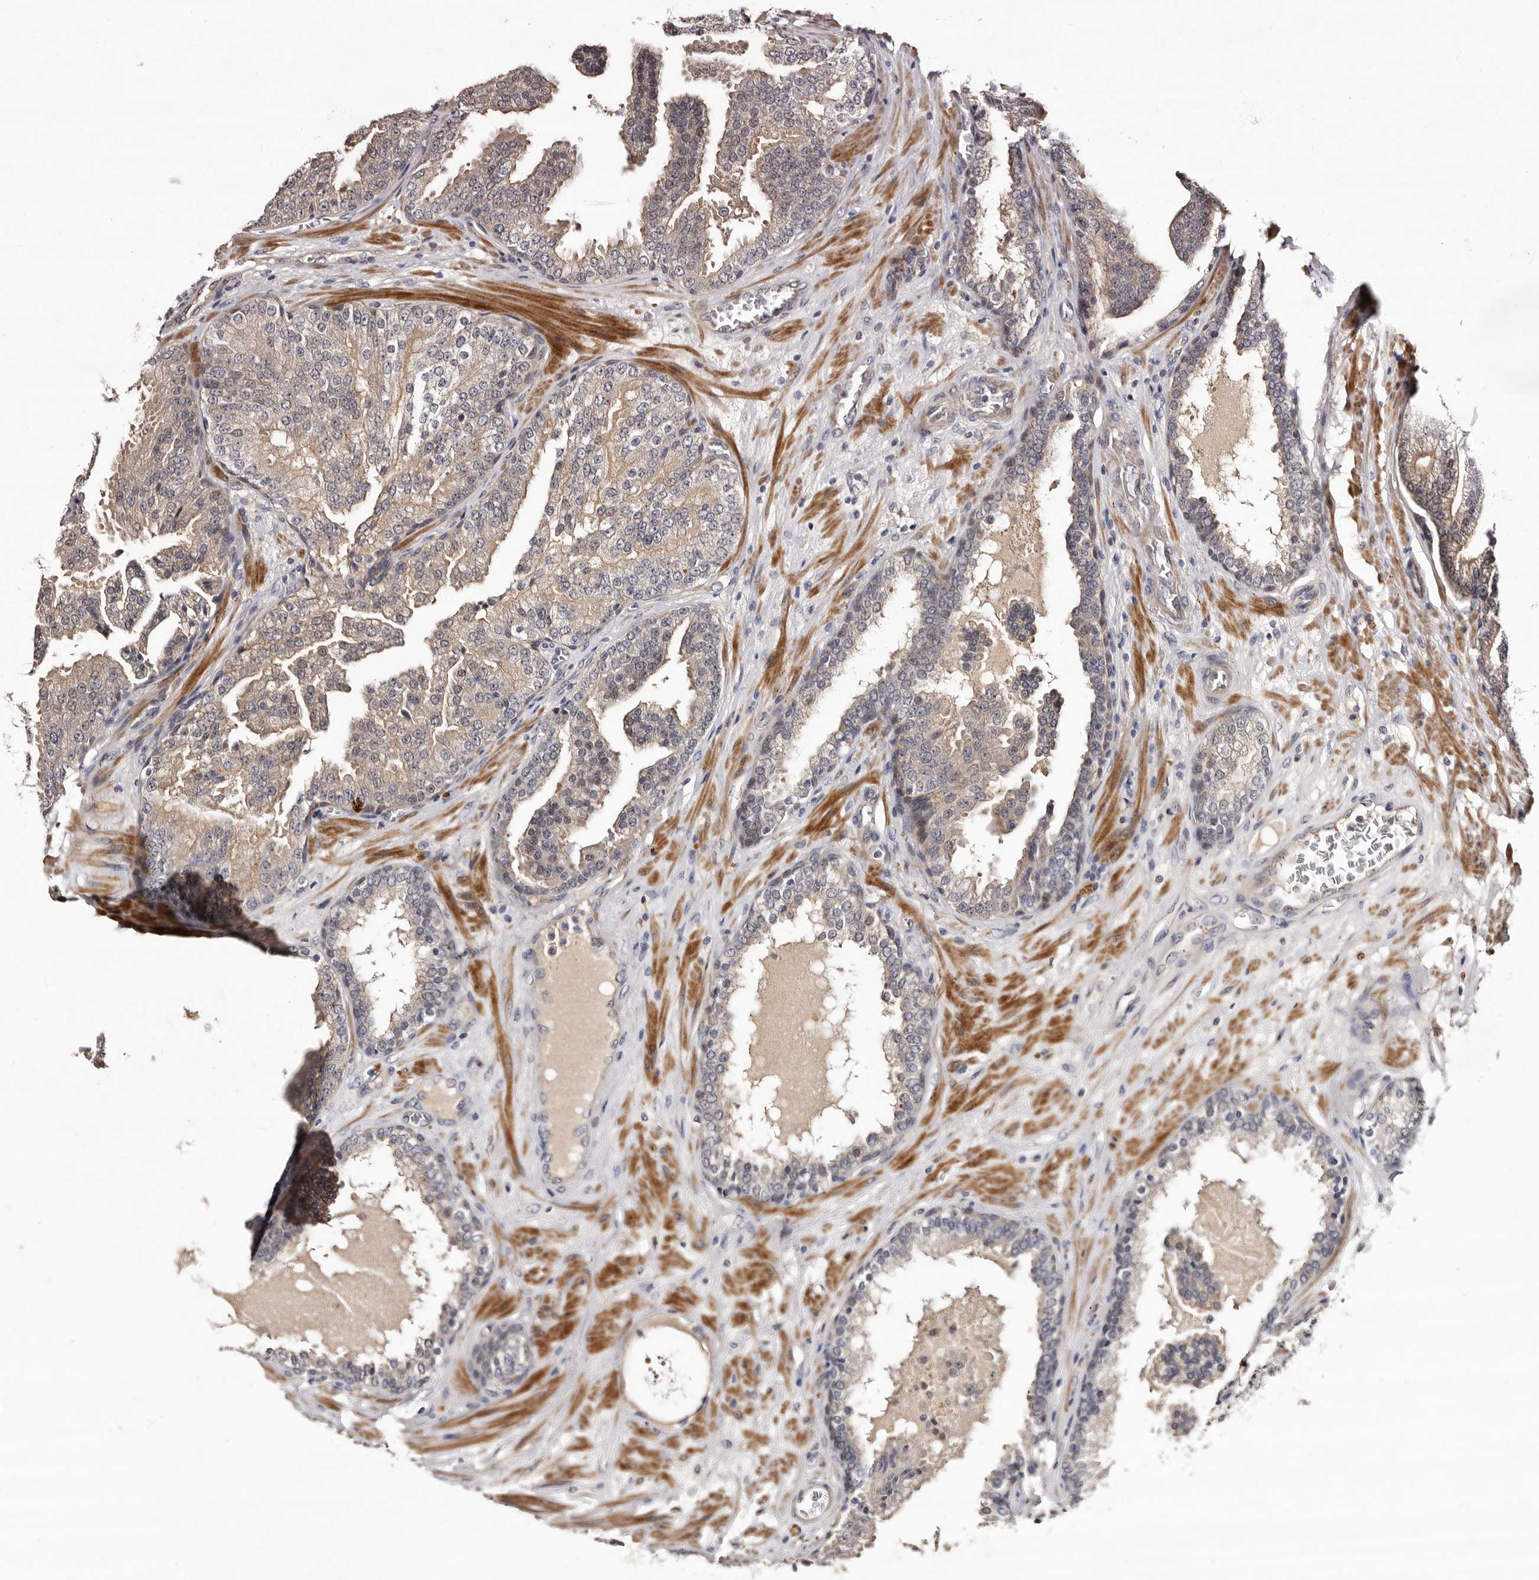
{"staining": {"intensity": "weak", "quantity": "<25%", "location": "cytoplasmic/membranous"}, "tissue": "prostate cancer", "cell_type": "Tumor cells", "image_type": "cancer", "snomed": [{"axis": "morphology", "description": "Adenocarcinoma, Low grade"}, {"axis": "topography", "description": "Prostate"}], "caption": "Human adenocarcinoma (low-grade) (prostate) stained for a protein using immunohistochemistry (IHC) displays no positivity in tumor cells.", "gene": "LANCL2", "patient": {"sex": "male", "age": 67}}